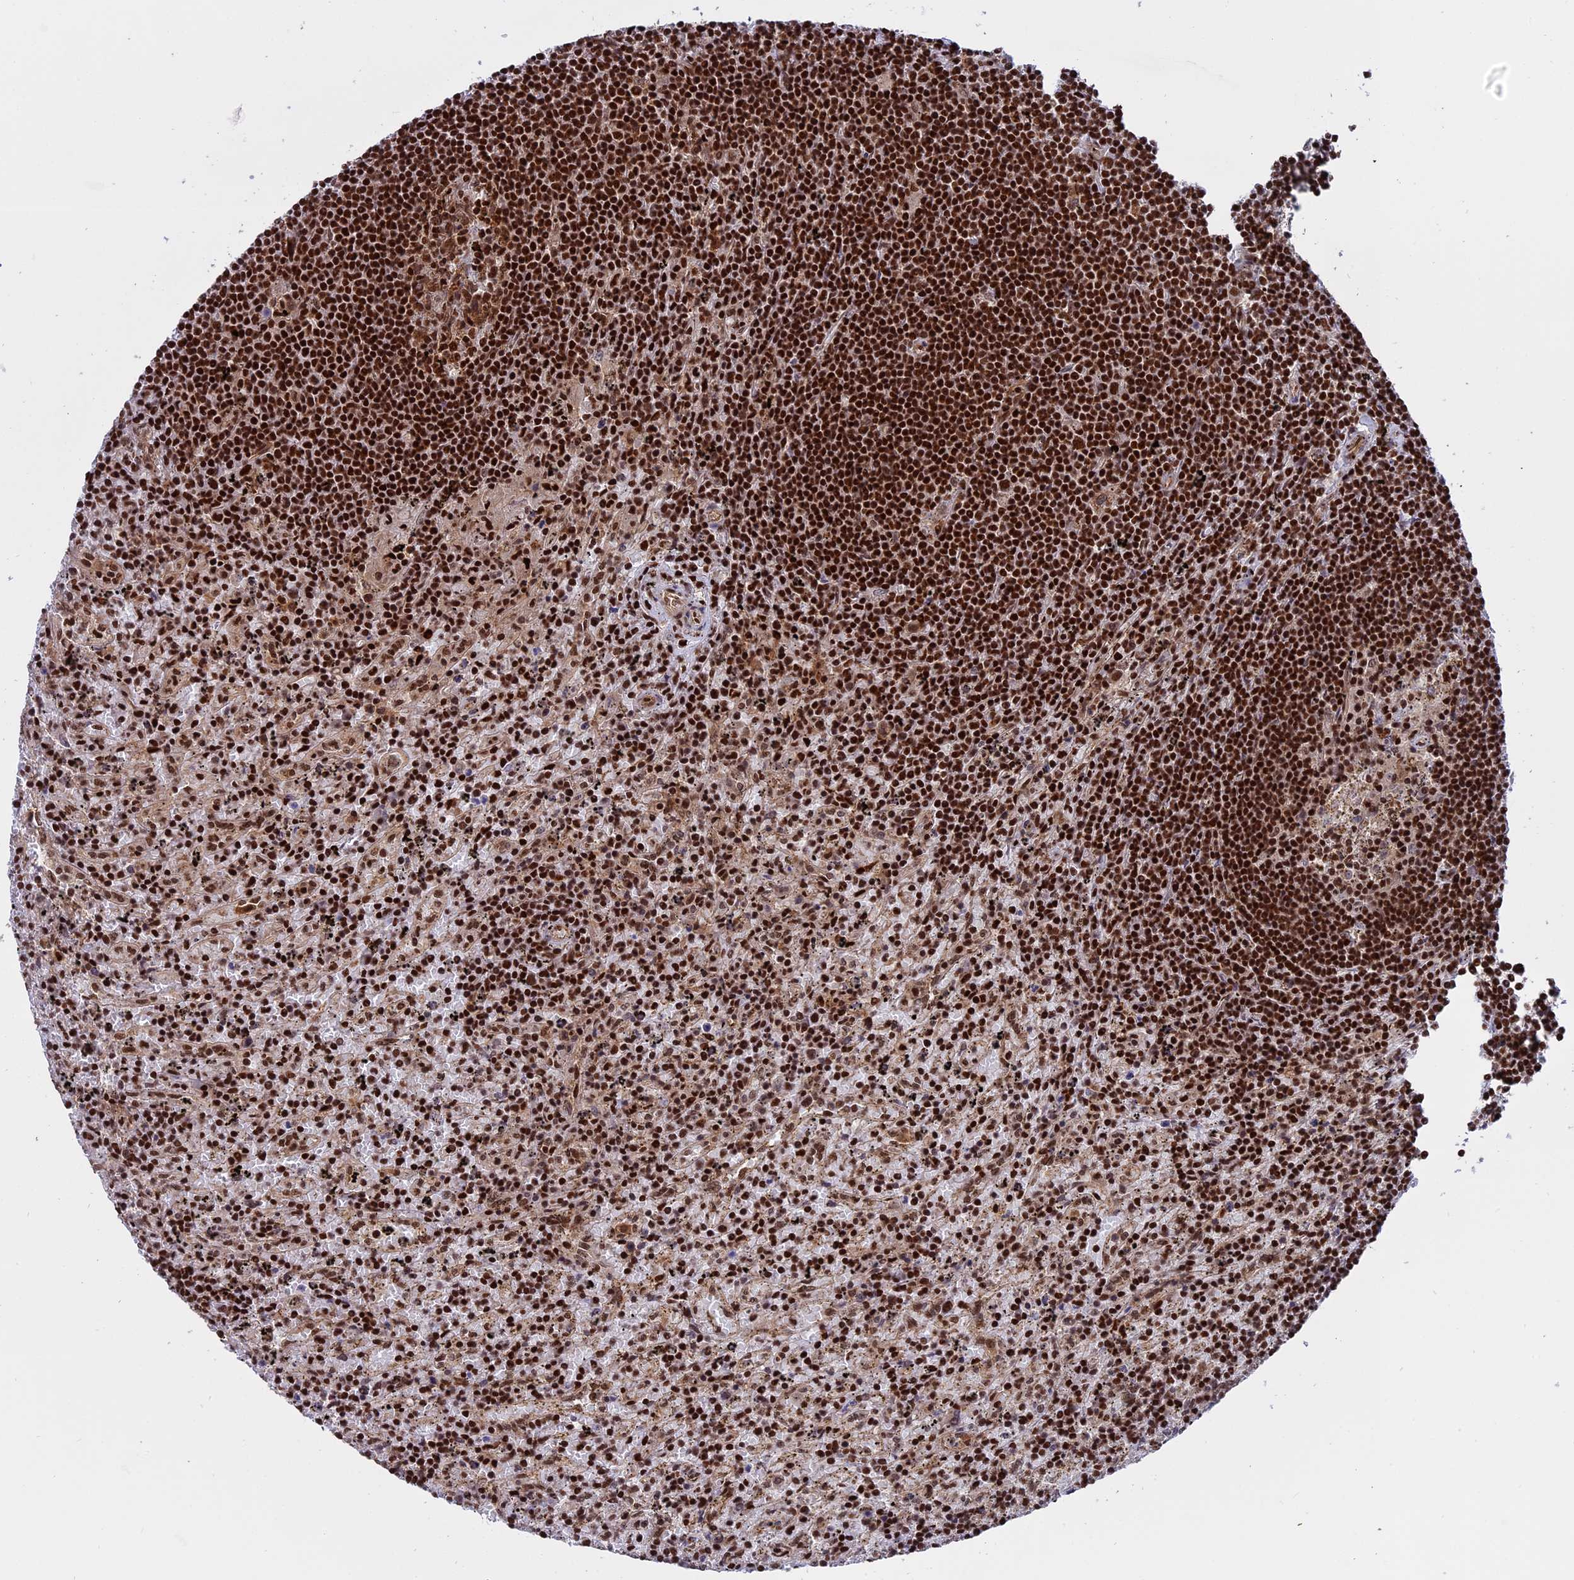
{"staining": {"intensity": "strong", "quantity": ">75%", "location": "nuclear"}, "tissue": "lymphoma", "cell_type": "Tumor cells", "image_type": "cancer", "snomed": [{"axis": "morphology", "description": "Malignant lymphoma, non-Hodgkin's type, Low grade"}, {"axis": "topography", "description": "Spleen"}], "caption": "Immunohistochemical staining of human lymphoma reveals high levels of strong nuclear positivity in about >75% of tumor cells.", "gene": "RAMAC", "patient": {"sex": "male", "age": 76}}